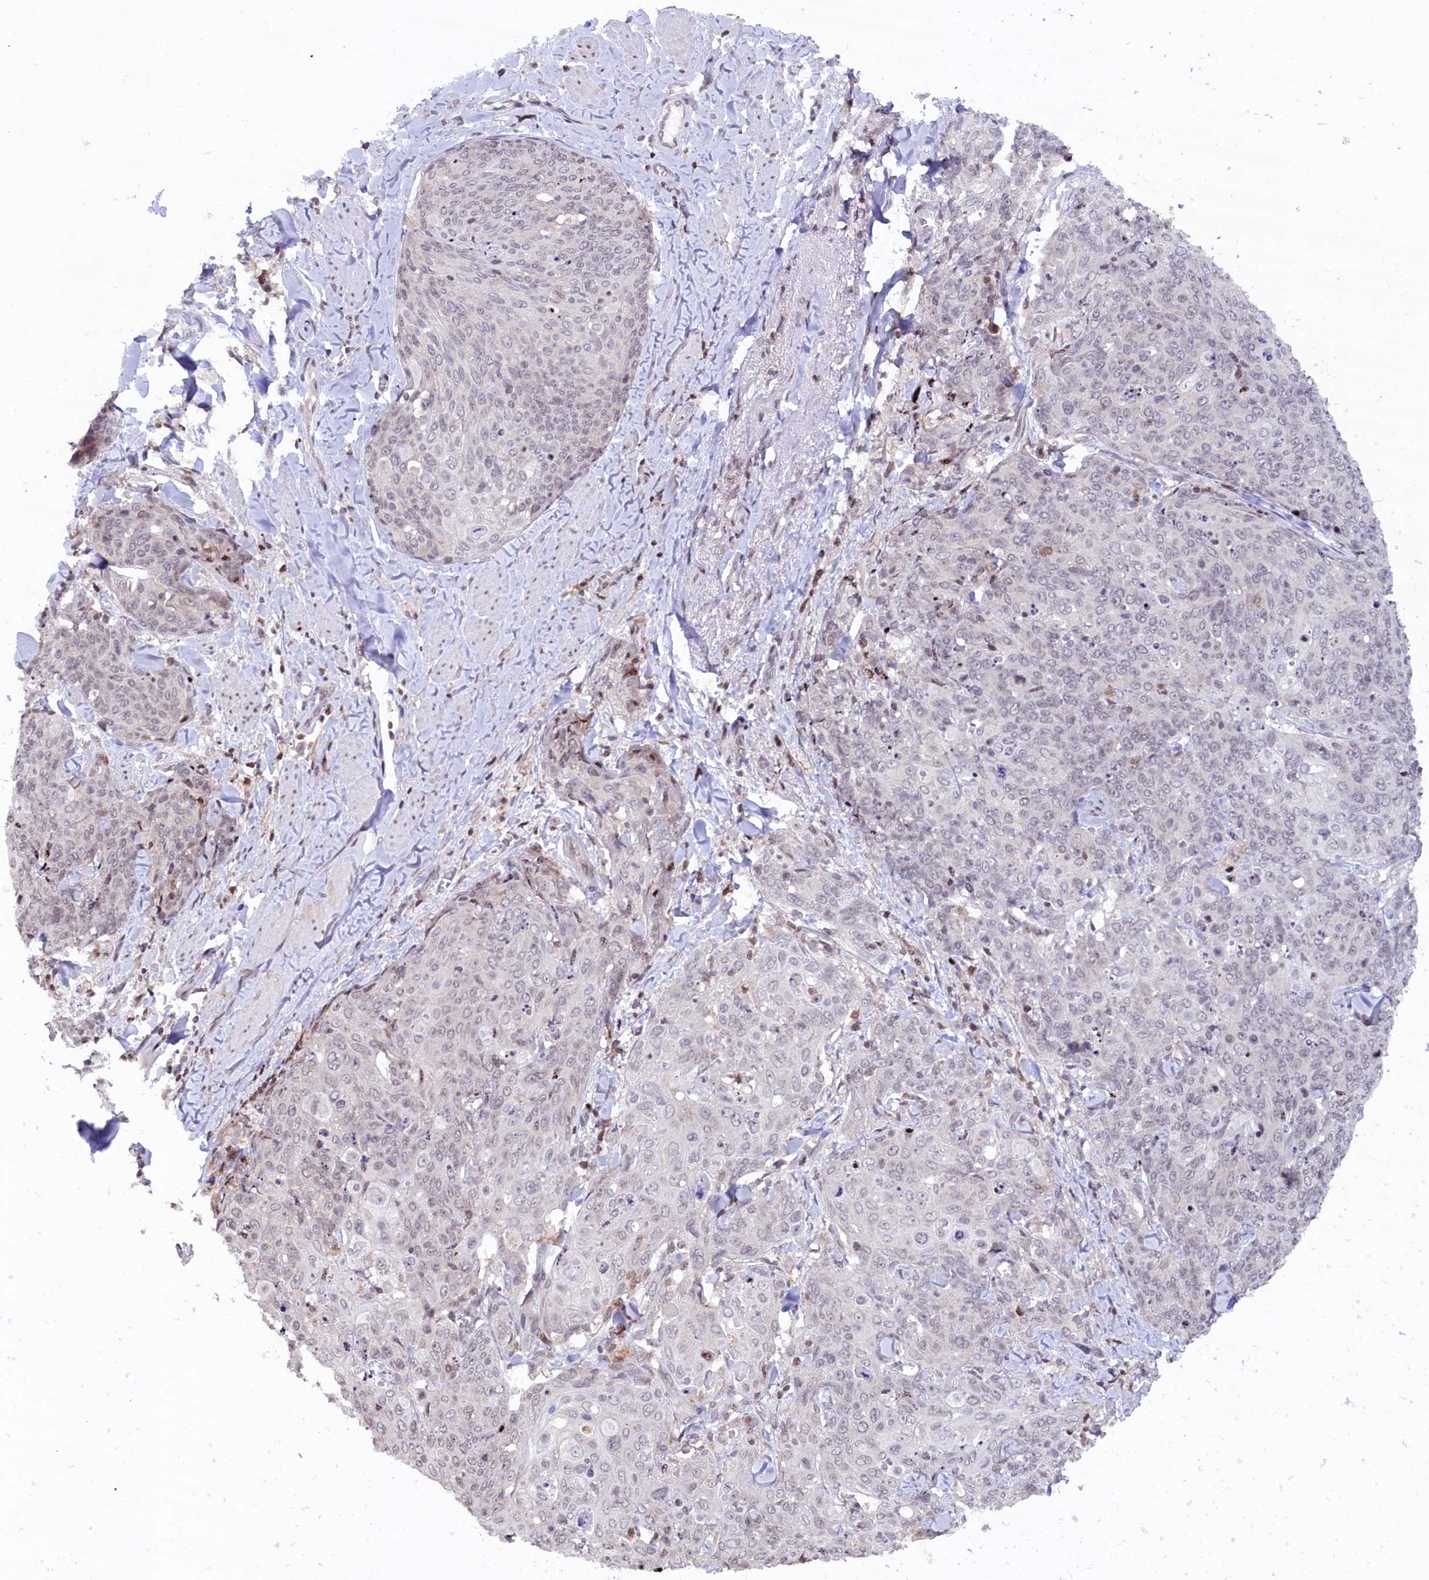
{"staining": {"intensity": "negative", "quantity": "none", "location": "none"}, "tissue": "skin cancer", "cell_type": "Tumor cells", "image_type": "cancer", "snomed": [{"axis": "morphology", "description": "Squamous cell carcinoma, NOS"}, {"axis": "topography", "description": "Skin"}, {"axis": "topography", "description": "Vulva"}], "caption": "A histopathology image of skin cancer (squamous cell carcinoma) stained for a protein shows no brown staining in tumor cells.", "gene": "FYB1", "patient": {"sex": "female", "age": 85}}